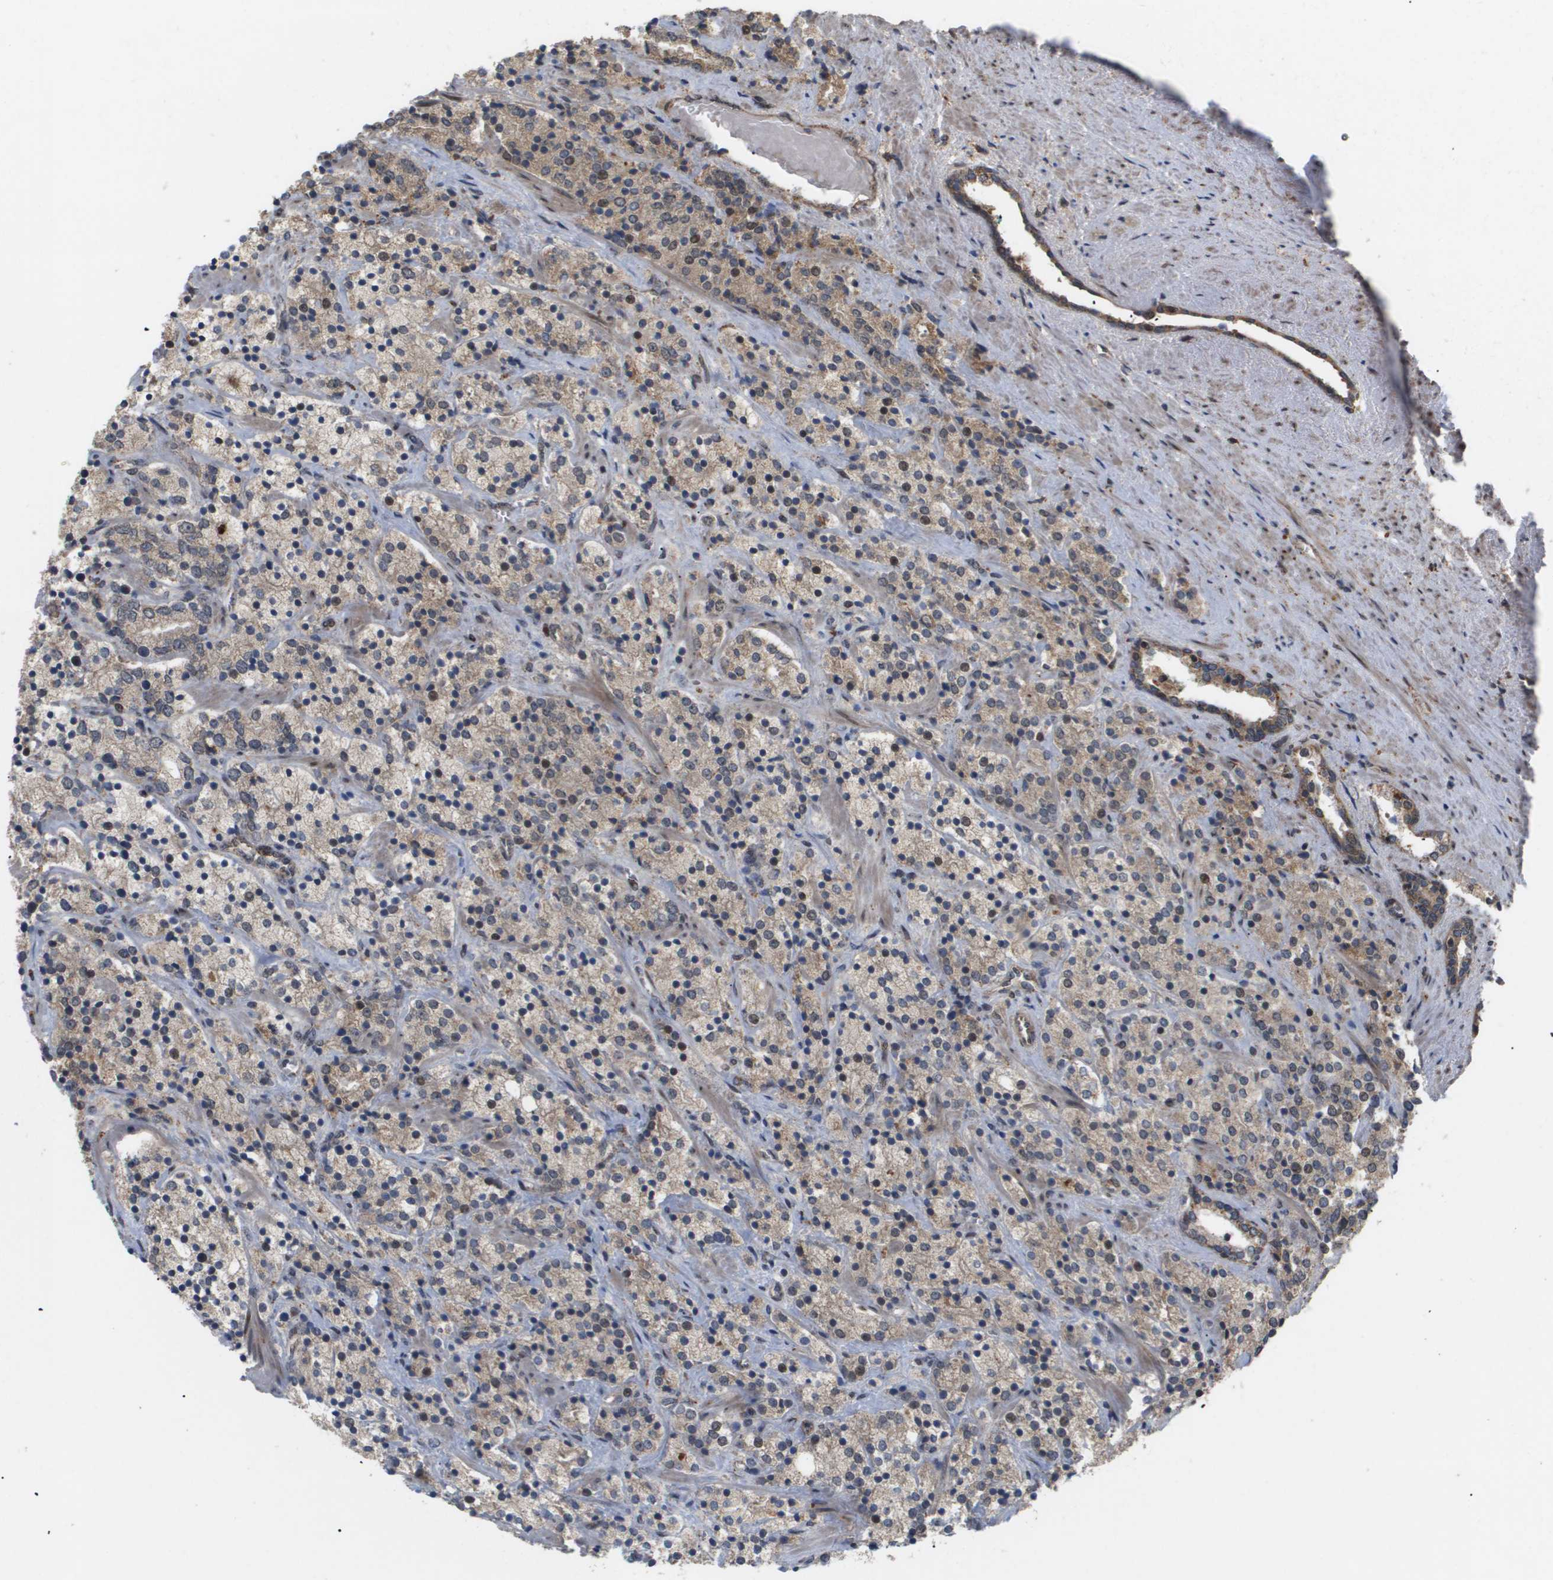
{"staining": {"intensity": "weak", "quantity": ">75%", "location": "cytoplasmic/membranous"}, "tissue": "prostate cancer", "cell_type": "Tumor cells", "image_type": "cancer", "snomed": [{"axis": "morphology", "description": "Adenocarcinoma, High grade"}, {"axis": "topography", "description": "Prostate"}], "caption": "Immunohistochemical staining of prostate cancer (high-grade adenocarcinoma) exhibits low levels of weak cytoplasmic/membranous protein expression in about >75% of tumor cells.", "gene": "PDGFB", "patient": {"sex": "male", "age": 71}}